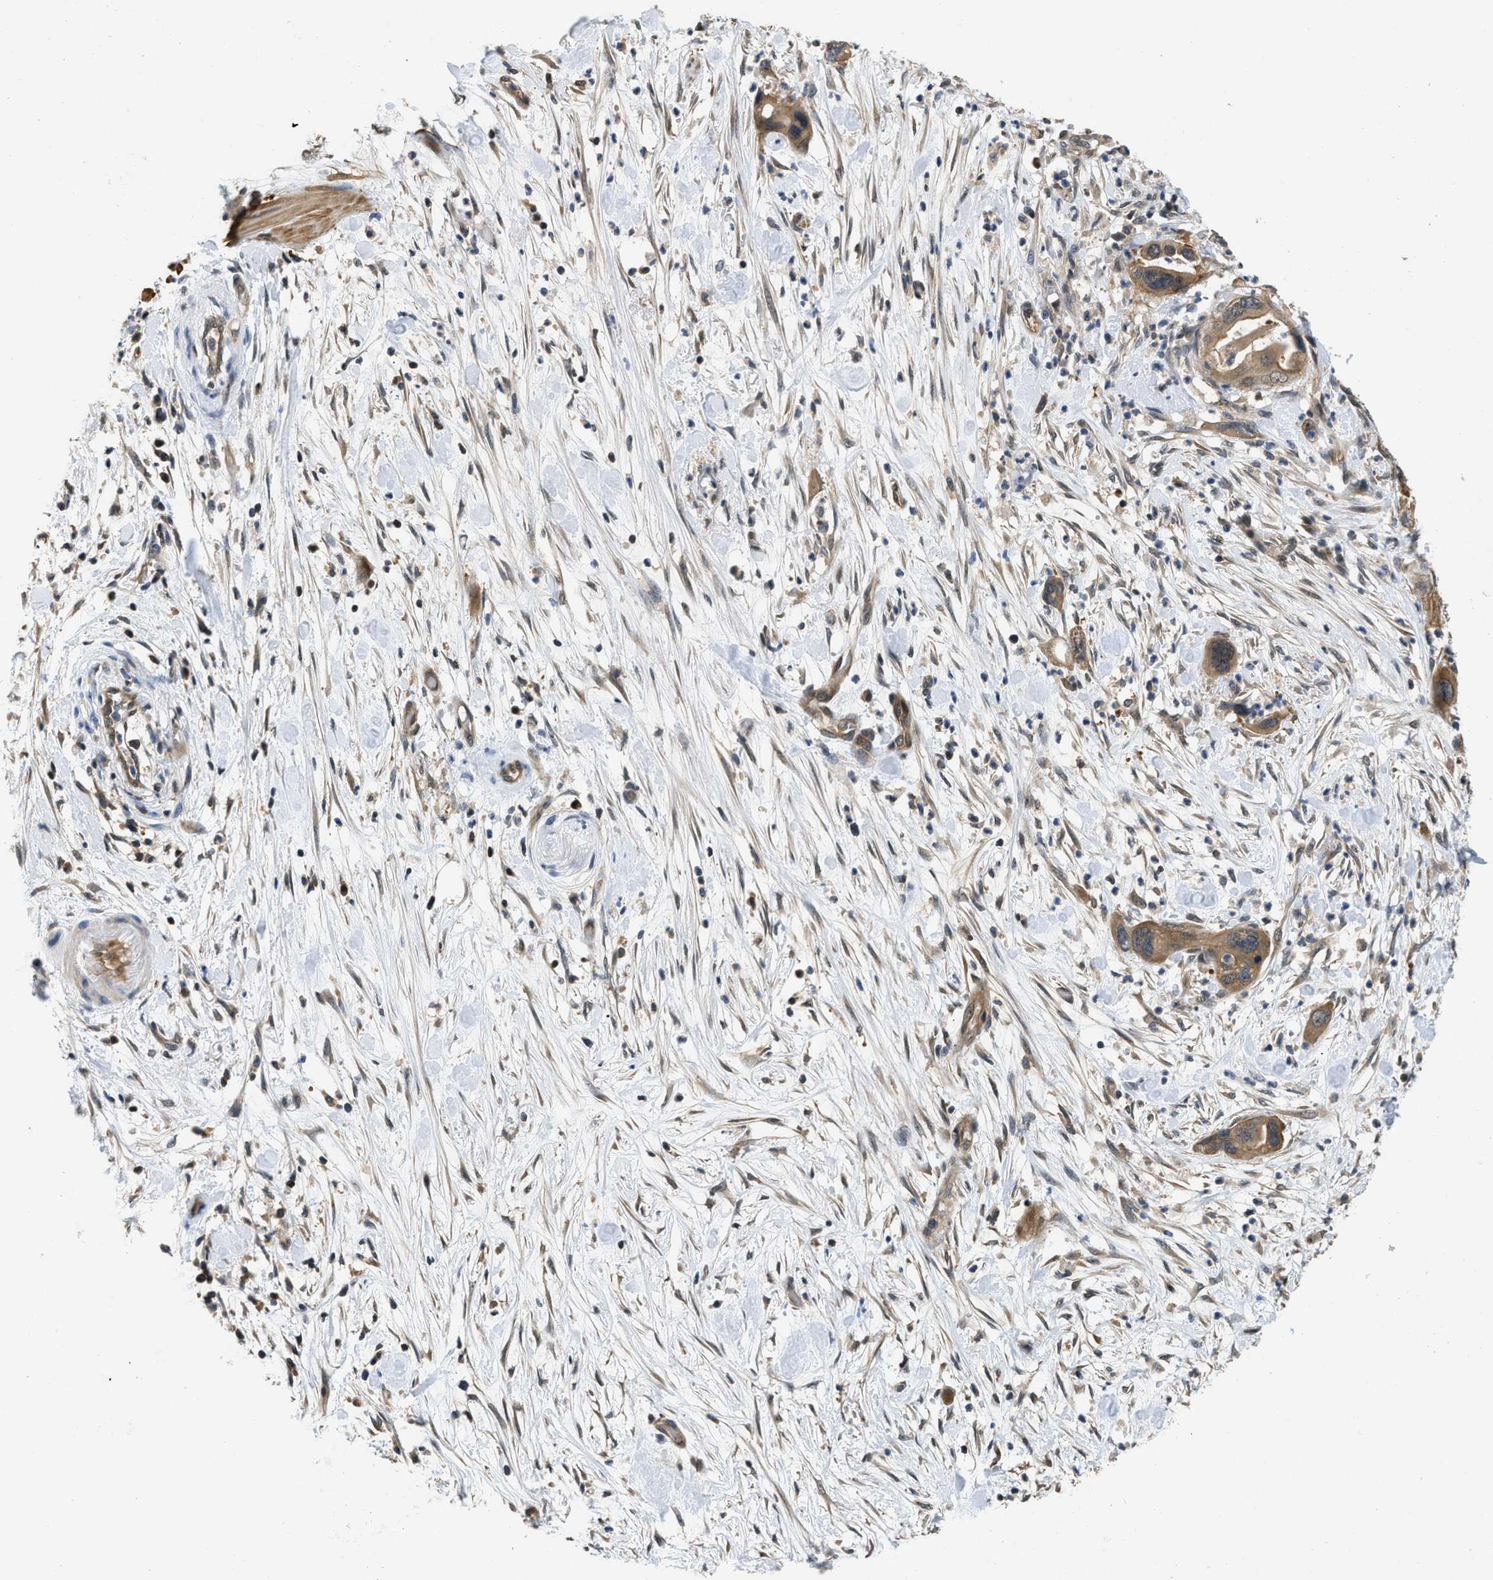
{"staining": {"intensity": "moderate", "quantity": ">75%", "location": "cytoplasmic/membranous"}, "tissue": "pancreatic cancer", "cell_type": "Tumor cells", "image_type": "cancer", "snomed": [{"axis": "morphology", "description": "Adenocarcinoma, NOS"}, {"axis": "topography", "description": "Pancreas"}], "caption": "The image exhibits staining of adenocarcinoma (pancreatic), revealing moderate cytoplasmic/membranous protein positivity (brown color) within tumor cells. (IHC, brightfield microscopy, high magnification).", "gene": "TES", "patient": {"sex": "female", "age": 71}}